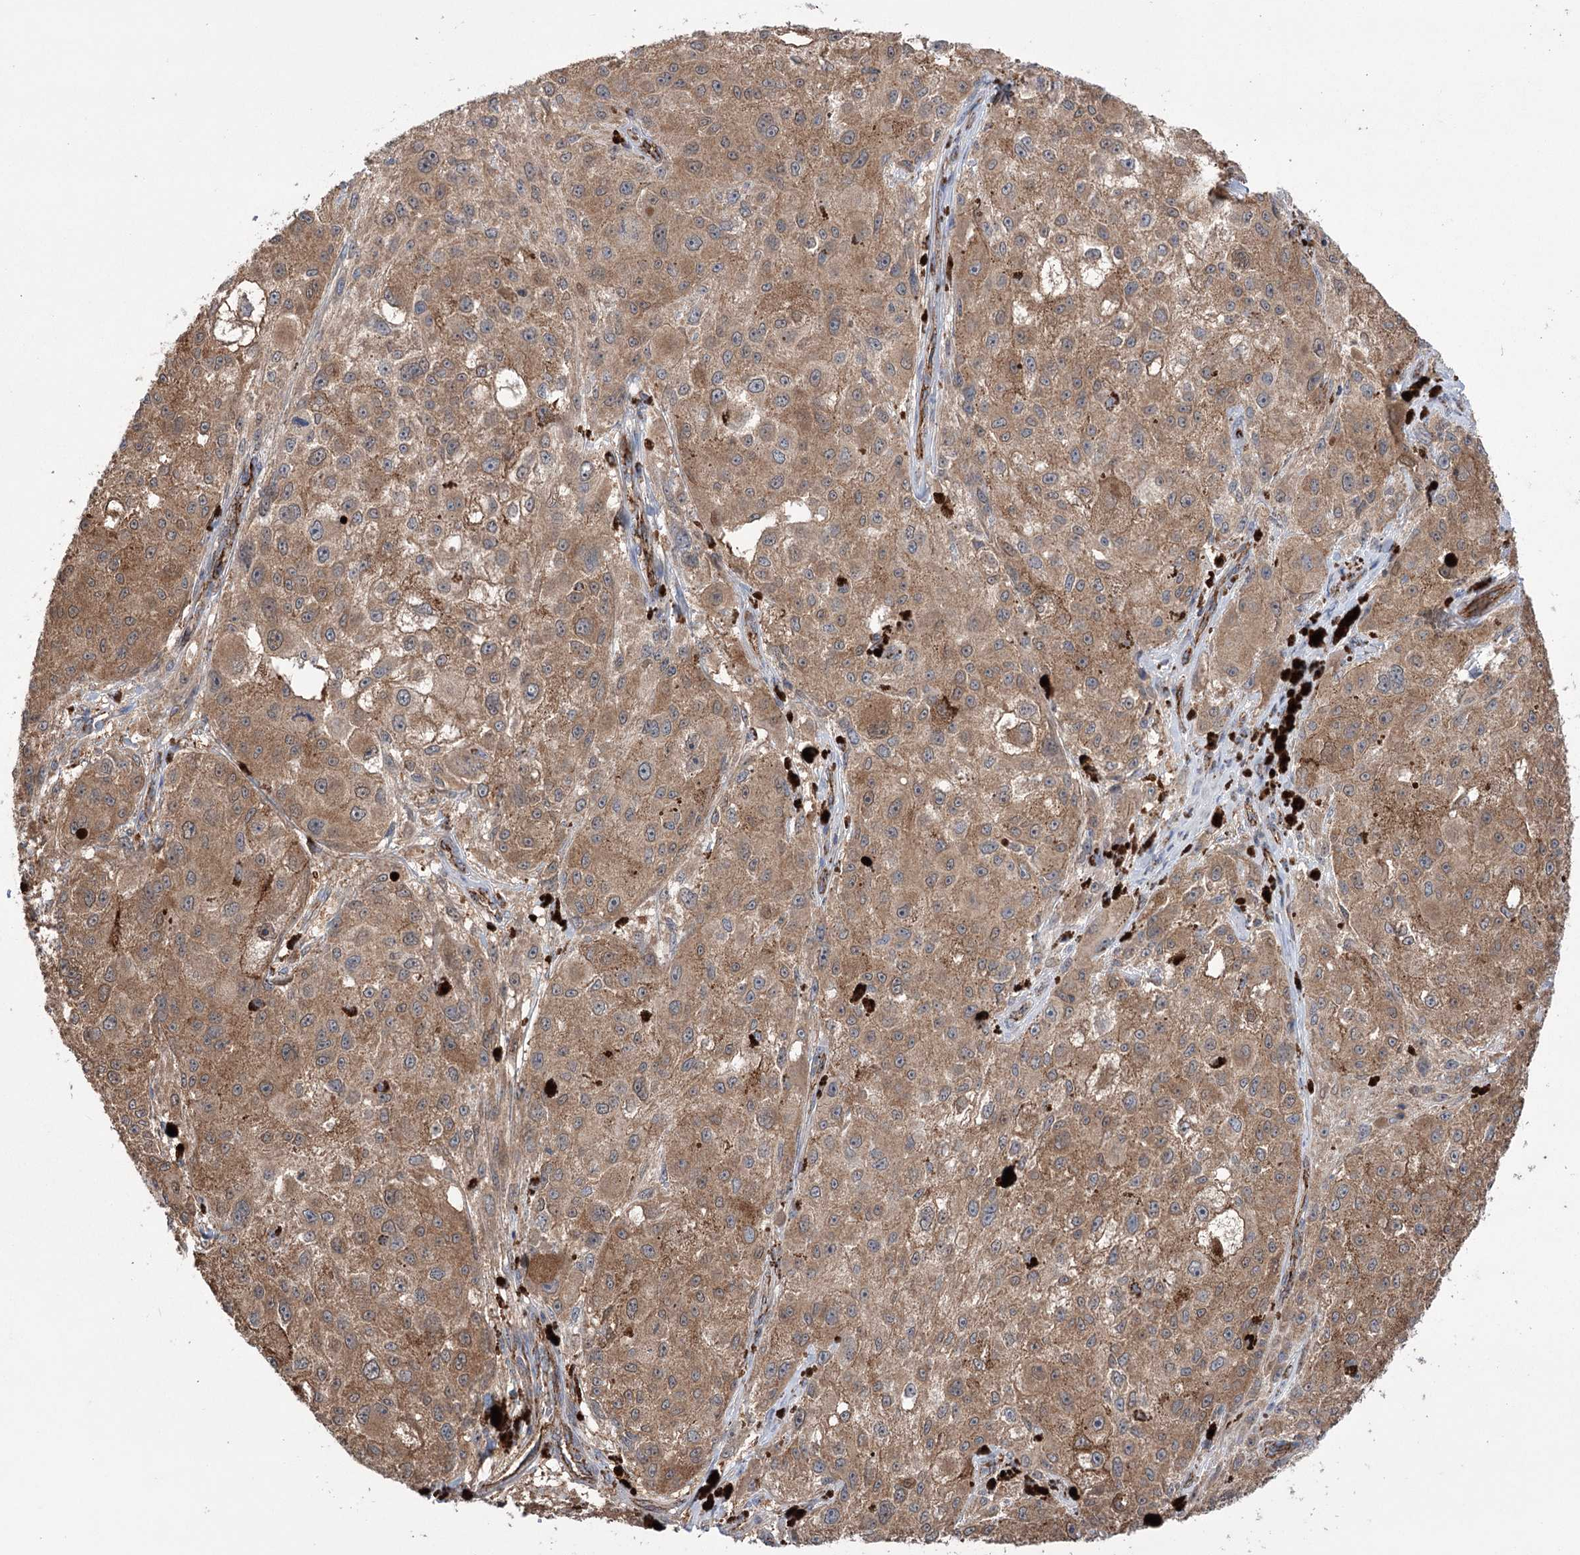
{"staining": {"intensity": "moderate", "quantity": ">75%", "location": "cytoplasmic/membranous"}, "tissue": "melanoma", "cell_type": "Tumor cells", "image_type": "cancer", "snomed": [{"axis": "morphology", "description": "Necrosis, NOS"}, {"axis": "morphology", "description": "Malignant melanoma, NOS"}, {"axis": "topography", "description": "Skin"}], "caption": "Approximately >75% of tumor cells in malignant melanoma reveal moderate cytoplasmic/membranous protein staining as visualized by brown immunohistochemical staining.", "gene": "TRIM71", "patient": {"sex": "female", "age": 87}}